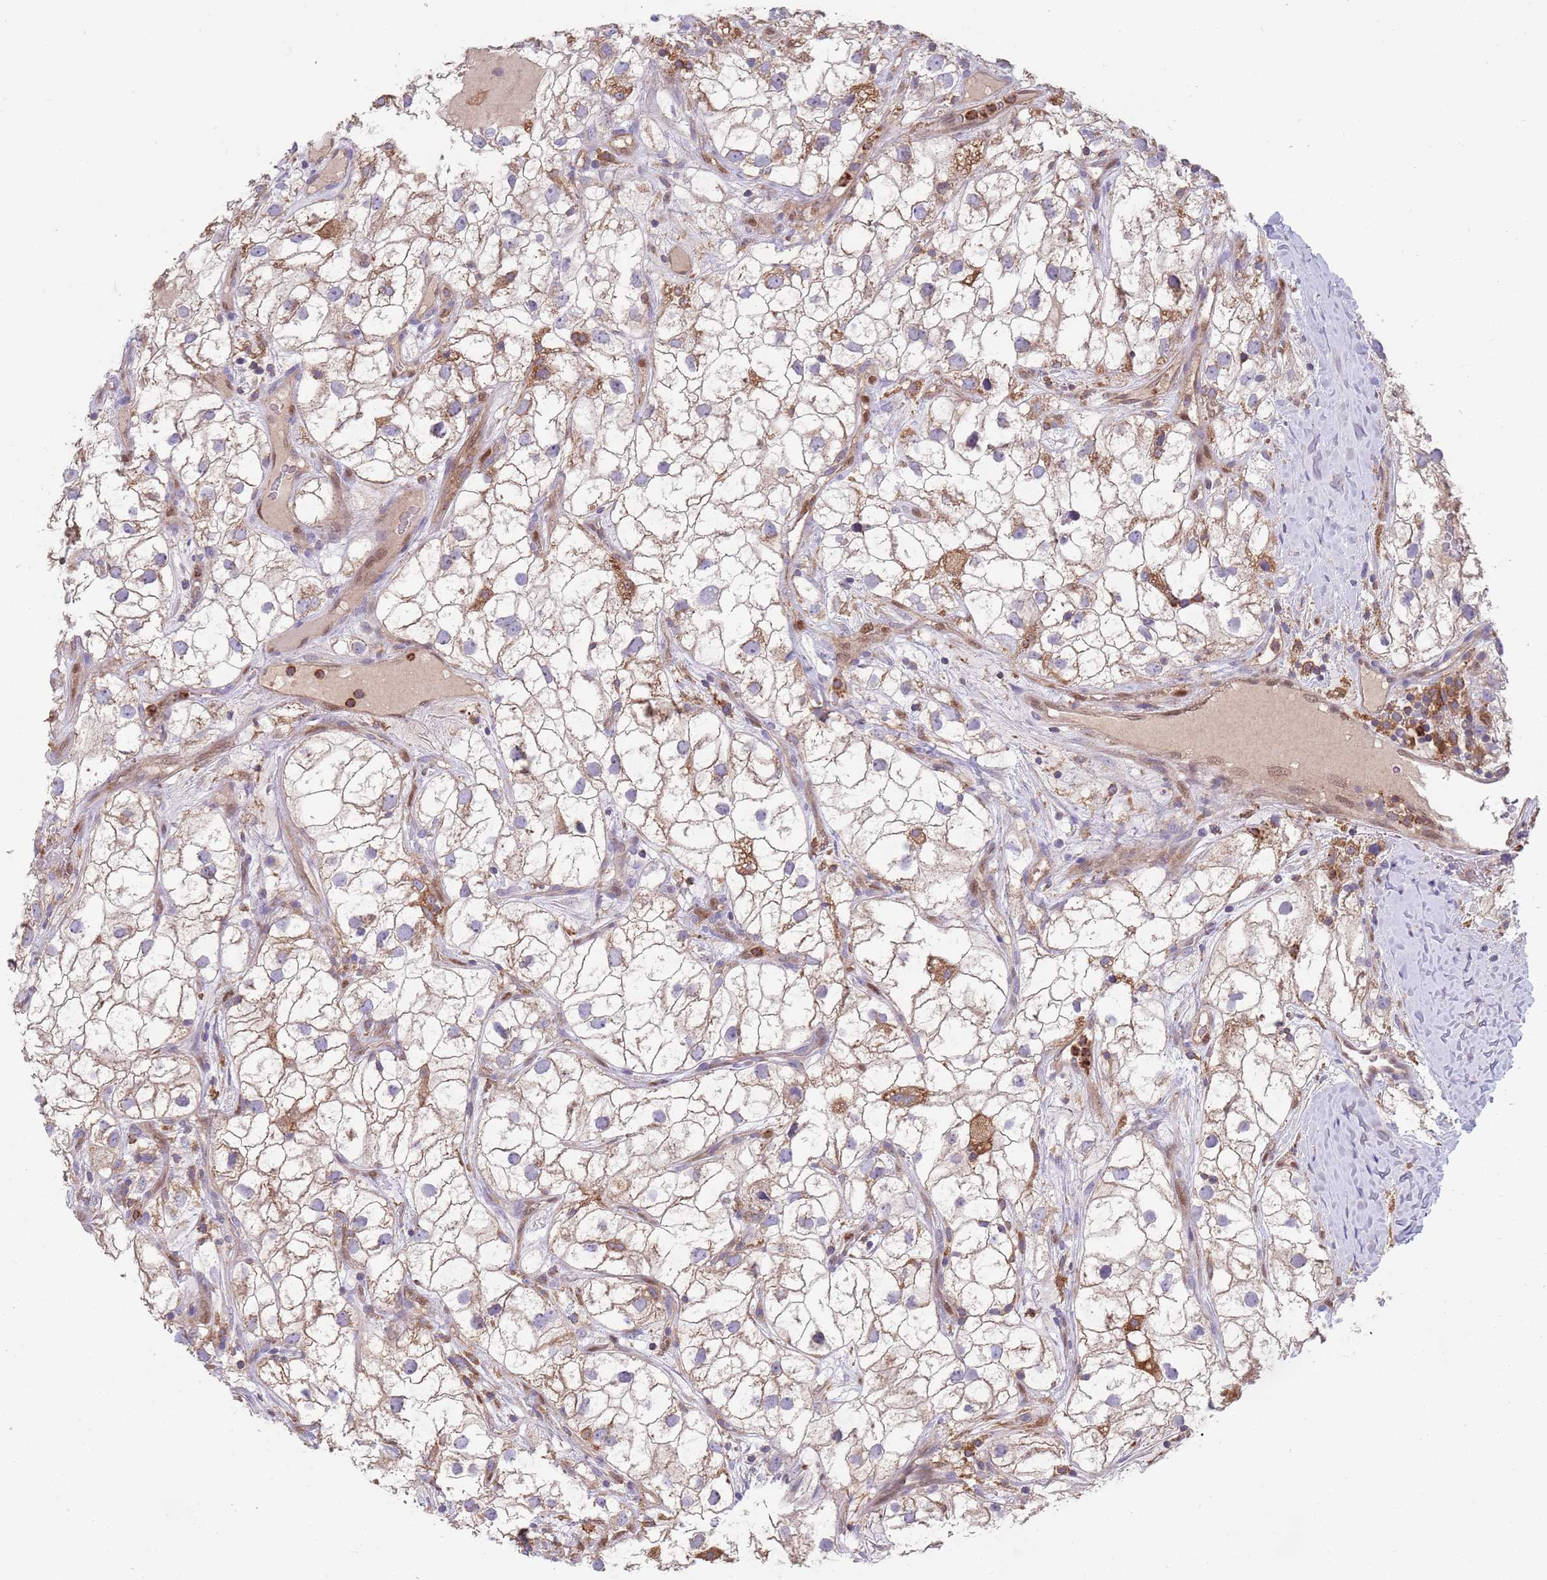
{"staining": {"intensity": "moderate", "quantity": "<25%", "location": "cytoplasmic/membranous"}, "tissue": "renal cancer", "cell_type": "Tumor cells", "image_type": "cancer", "snomed": [{"axis": "morphology", "description": "Adenocarcinoma, NOS"}, {"axis": "topography", "description": "Kidney"}], "caption": "Protein expression analysis of adenocarcinoma (renal) reveals moderate cytoplasmic/membranous staining in approximately <25% of tumor cells.", "gene": "DDT", "patient": {"sex": "male", "age": 59}}